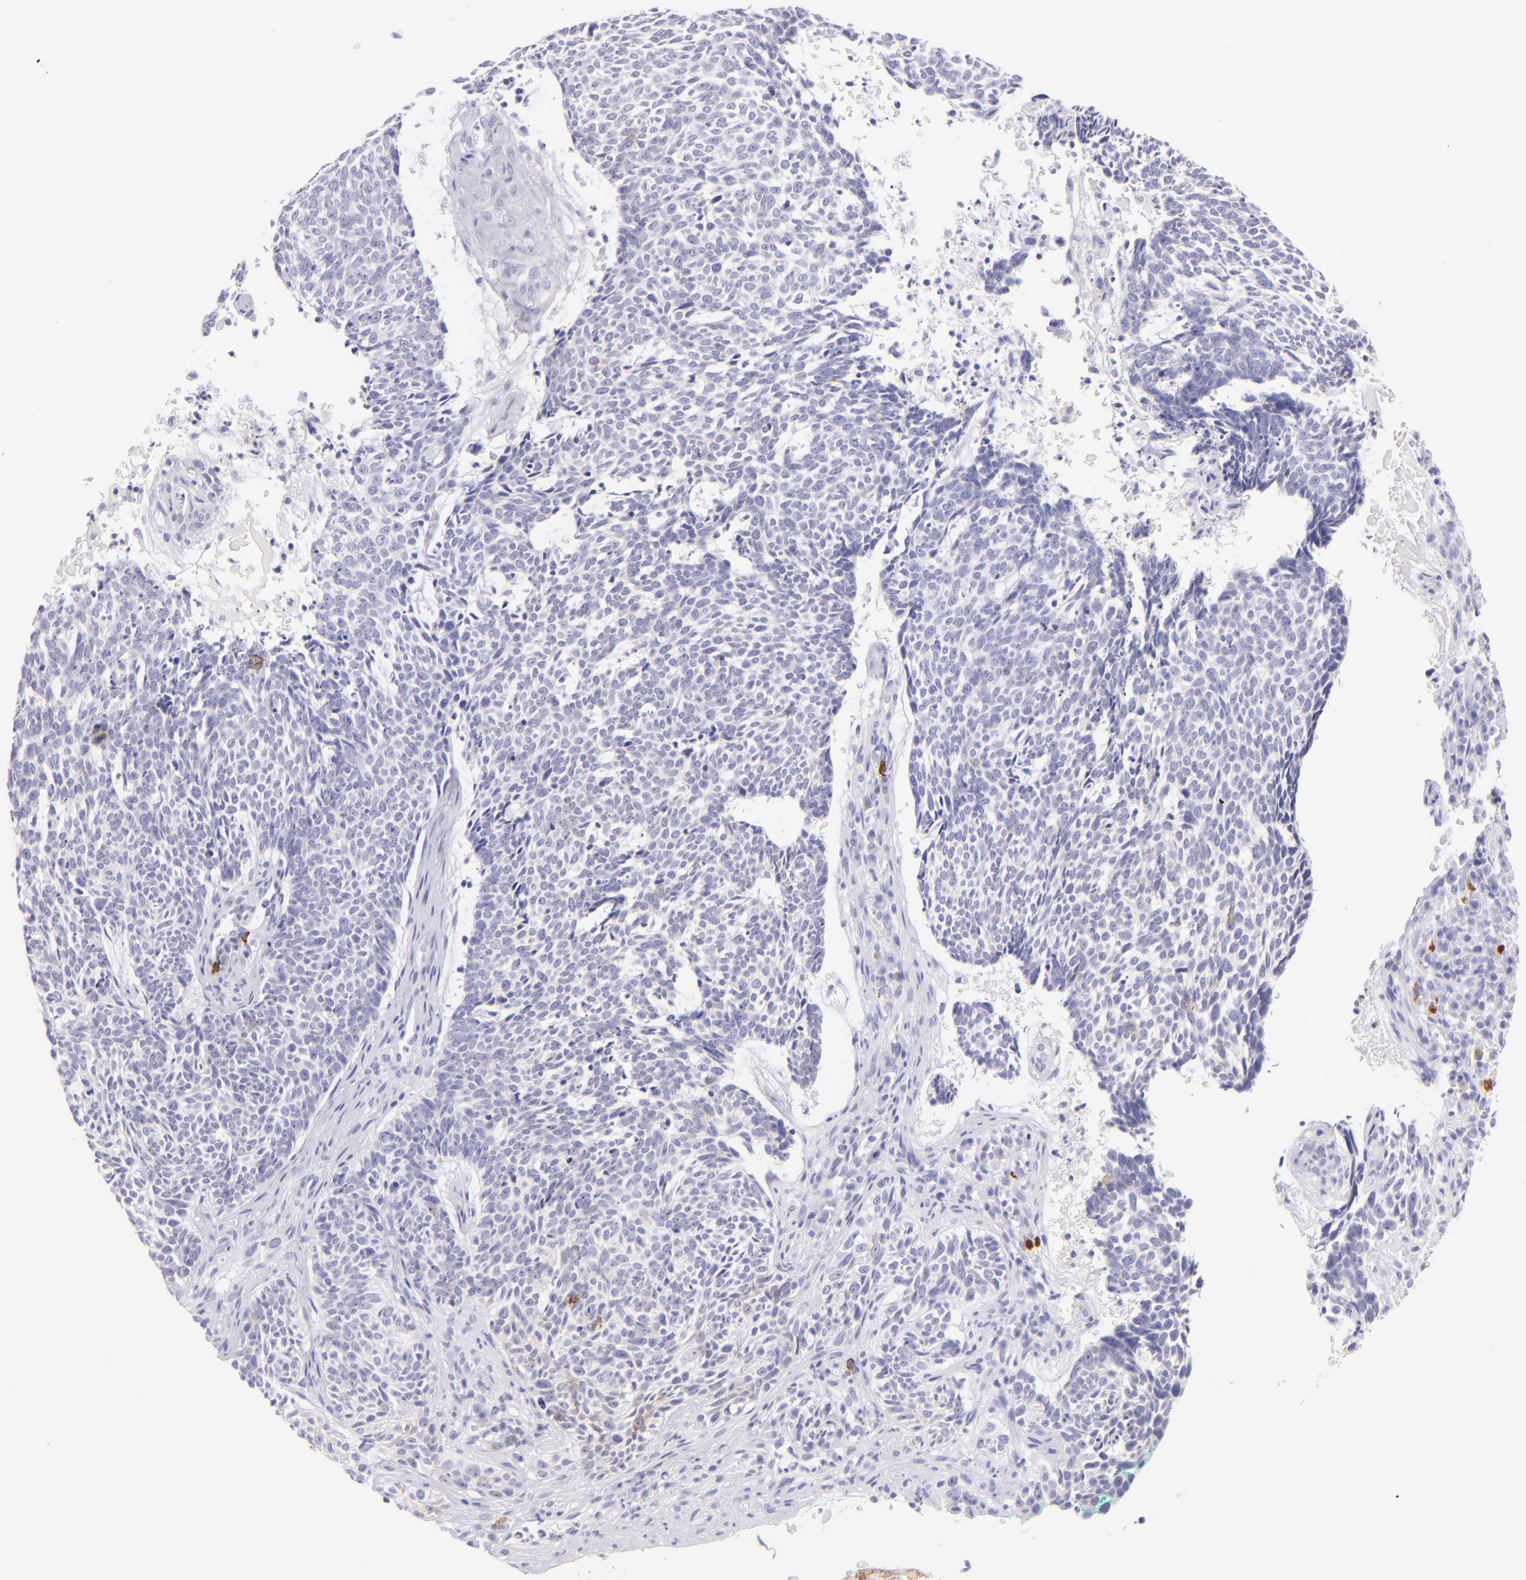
{"staining": {"intensity": "negative", "quantity": "none", "location": "none"}, "tissue": "skin cancer", "cell_type": "Tumor cells", "image_type": "cancer", "snomed": [{"axis": "morphology", "description": "Basal cell carcinoma"}, {"axis": "topography", "description": "Skin"}], "caption": "A micrograph of basal cell carcinoma (skin) stained for a protein shows no brown staining in tumor cells.", "gene": "SDC1", "patient": {"sex": "female", "age": 89}}